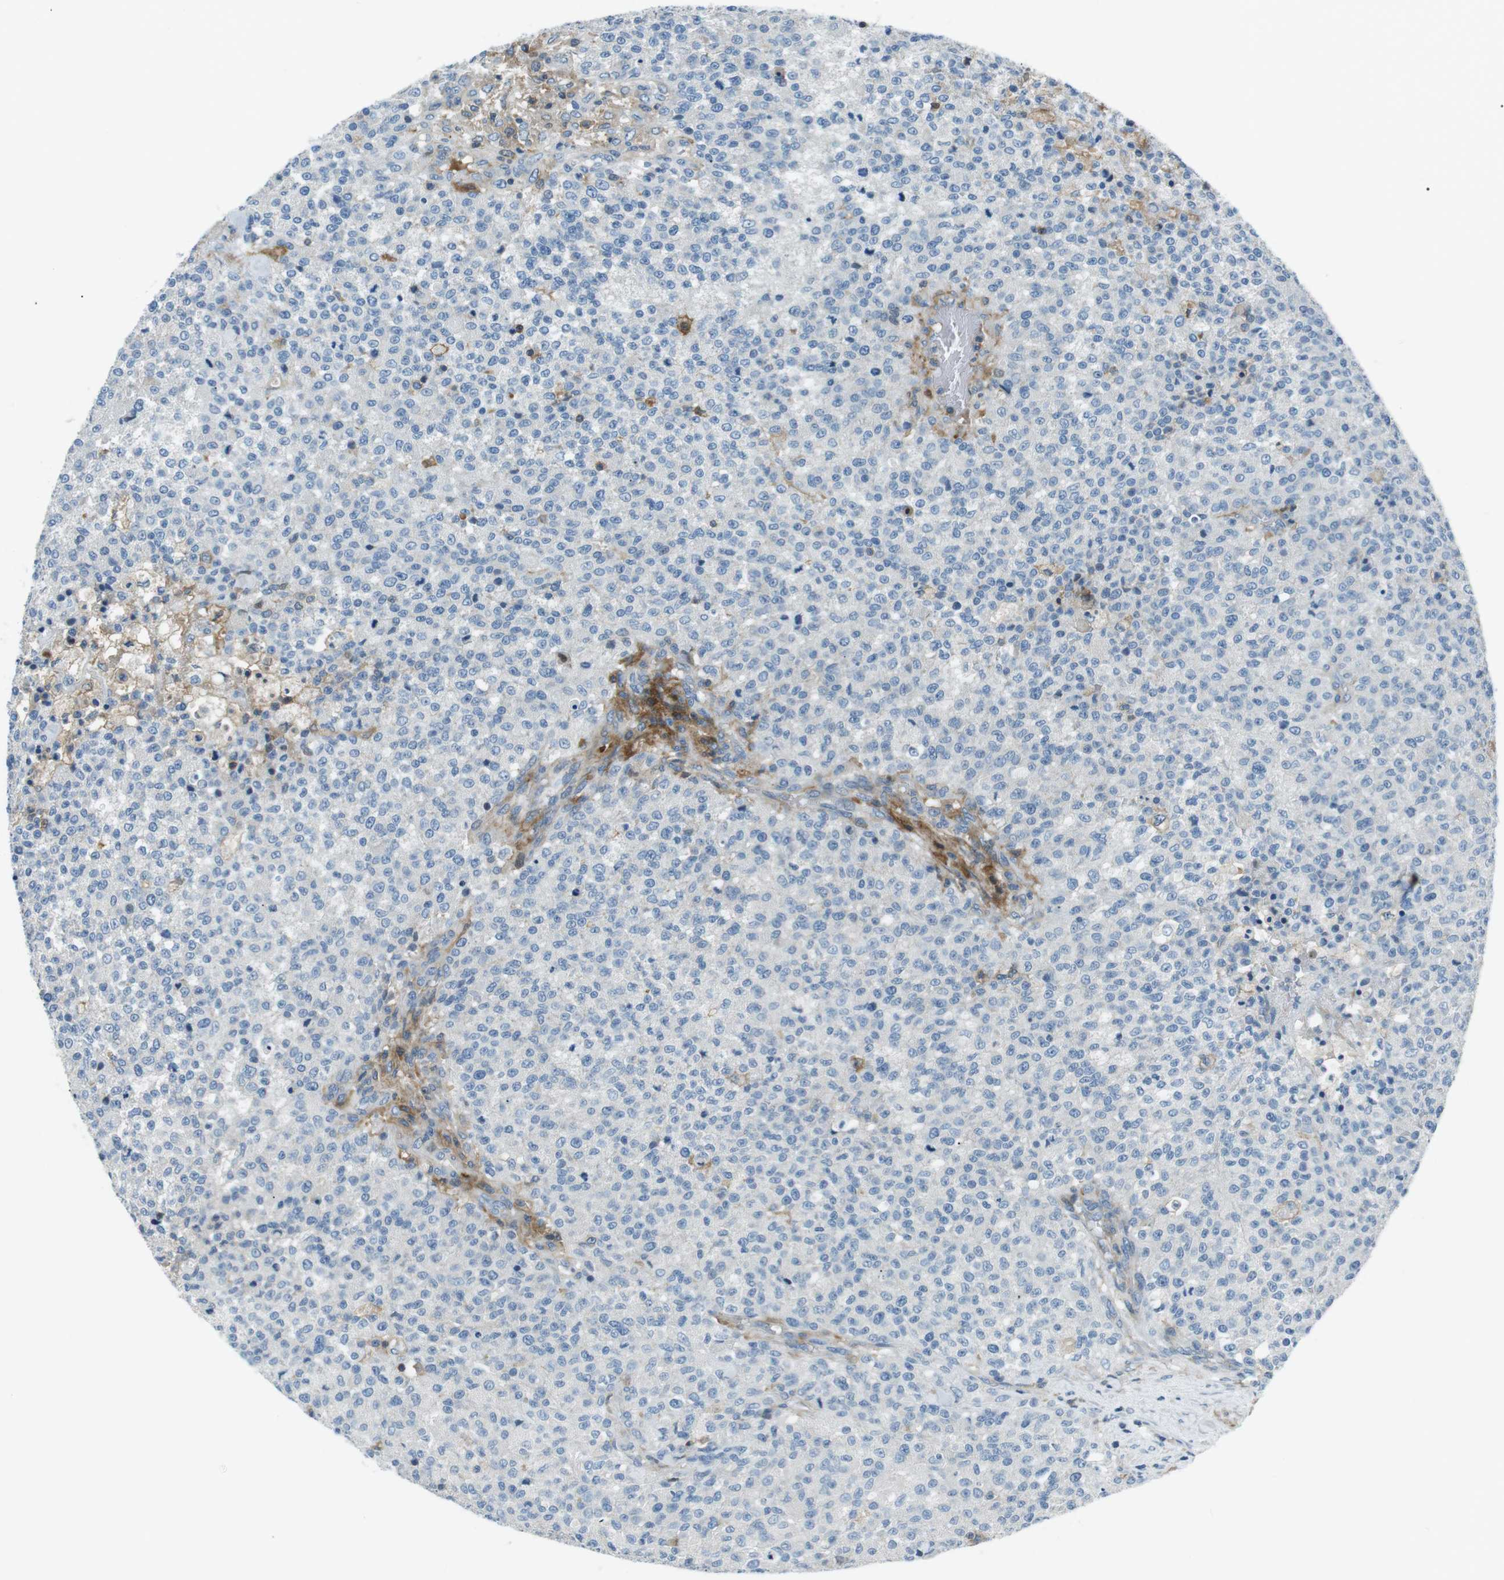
{"staining": {"intensity": "negative", "quantity": "none", "location": "none"}, "tissue": "testis cancer", "cell_type": "Tumor cells", "image_type": "cancer", "snomed": [{"axis": "morphology", "description": "Seminoma, NOS"}, {"axis": "topography", "description": "Testis"}], "caption": "Immunohistochemical staining of human testis seminoma shows no significant positivity in tumor cells.", "gene": "ARVCF", "patient": {"sex": "male", "age": 59}}